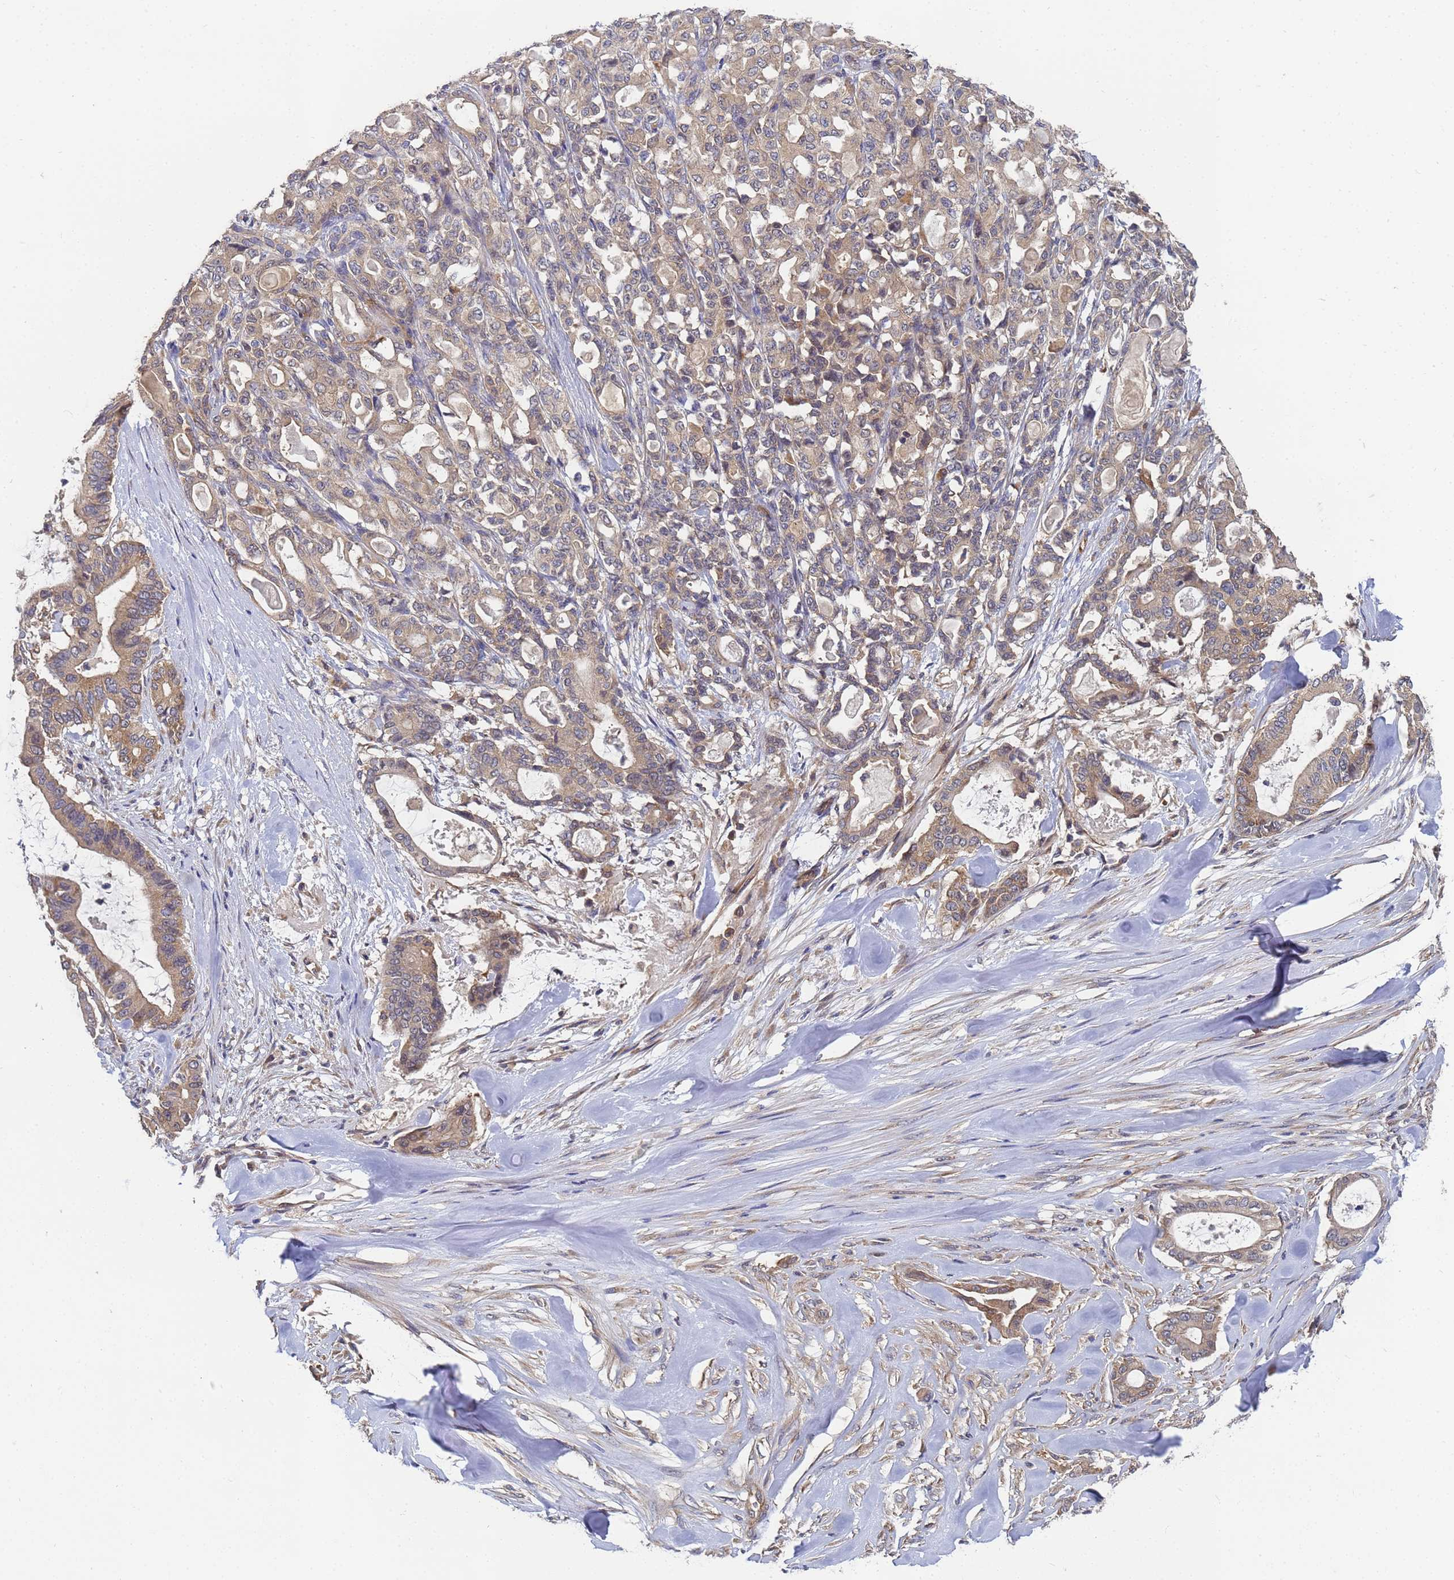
{"staining": {"intensity": "moderate", "quantity": ">75%", "location": "cytoplasmic/membranous"}, "tissue": "pancreatic cancer", "cell_type": "Tumor cells", "image_type": "cancer", "snomed": [{"axis": "morphology", "description": "Adenocarcinoma, NOS"}, {"axis": "topography", "description": "Pancreas"}], "caption": "A medium amount of moderate cytoplasmic/membranous staining is identified in about >75% of tumor cells in pancreatic adenocarcinoma tissue.", "gene": "ALS2CL", "patient": {"sex": "male", "age": 63}}